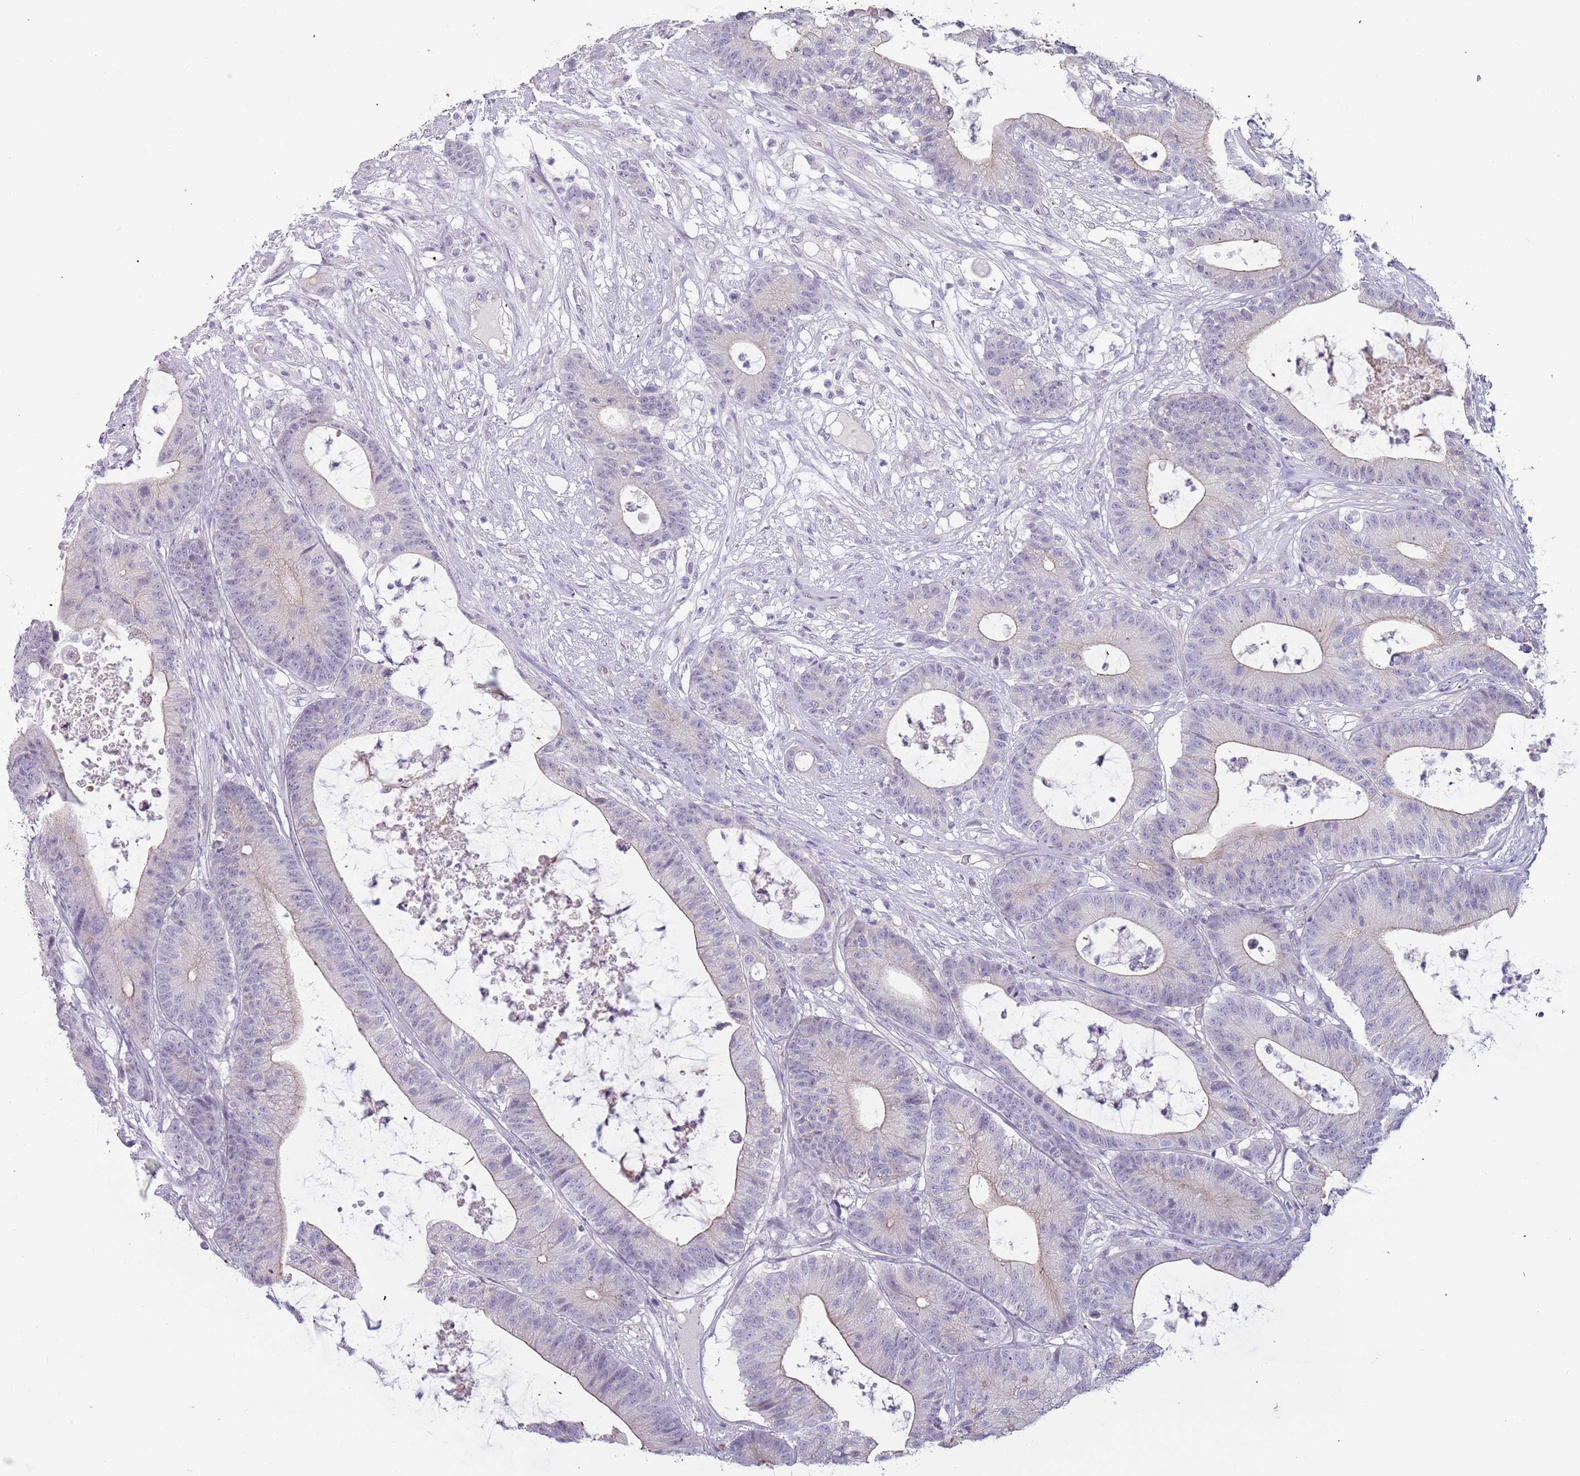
{"staining": {"intensity": "negative", "quantity": "none", "location": "none"}, "tissue": "colorectal cancer", "cell_type": "Tumor cells", "image_type": "cancer", "snomed": [{"axis": "morphology", "description": "Adenocarcinoma, NOS"}, {"axis": "topography", "description": "Colon"}], "caption": "Immunohistochemical staining of human adenocarcinoma (colorectal) demonstrates no significant positivity in tumor cells.", "gene": "RFX2", "patient": {"sex": "female", "age": 84}}